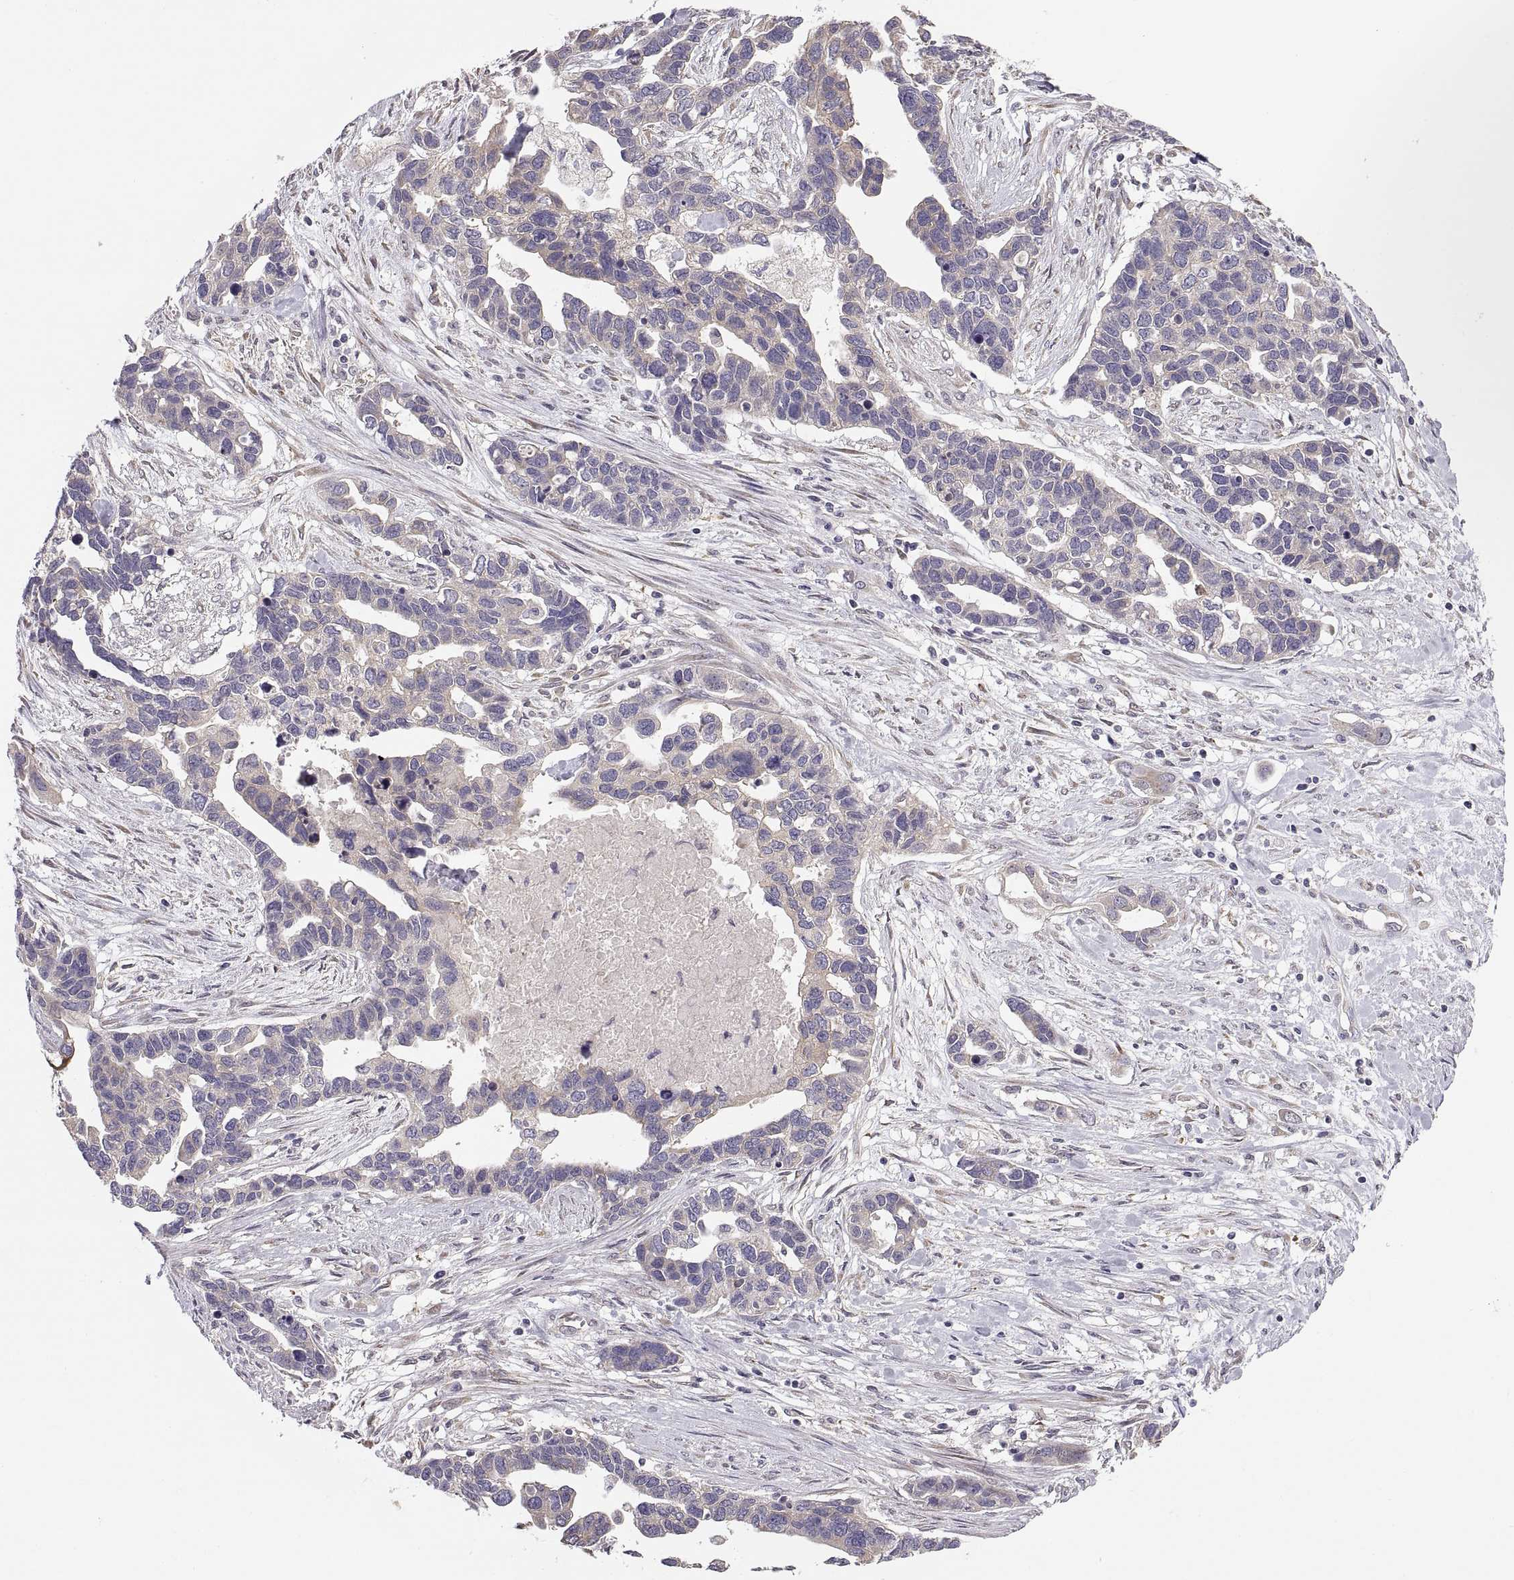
{"staining": {"intensity": "weak", "quantity": "25%-75%", "location": "cytoplasmic/membranous"}, "tissue": "ovarian cancer", "cell_type": "Tumor cells", "image_type": "cancer", "snomed": [{"axis": "morphology", "description": "Cystadenocarcinoma, serous, NOS"}, {"axis": "topography", "description": "Ovary"}], "caption": "A high-resolution histopathology image shows immunohistochemistry staining of ovarian cancer (serous cystadenocarcinoma), which displays weak cytoplasmic/membranous staining in about 25%-75% of tumor cells. (DAB (3,3'-diaminobenzidine) = brown stain, brightfield microscopy at high magnification).", "gene": "ACSBG2", "patient": {"sex": "female", "age": 54}}